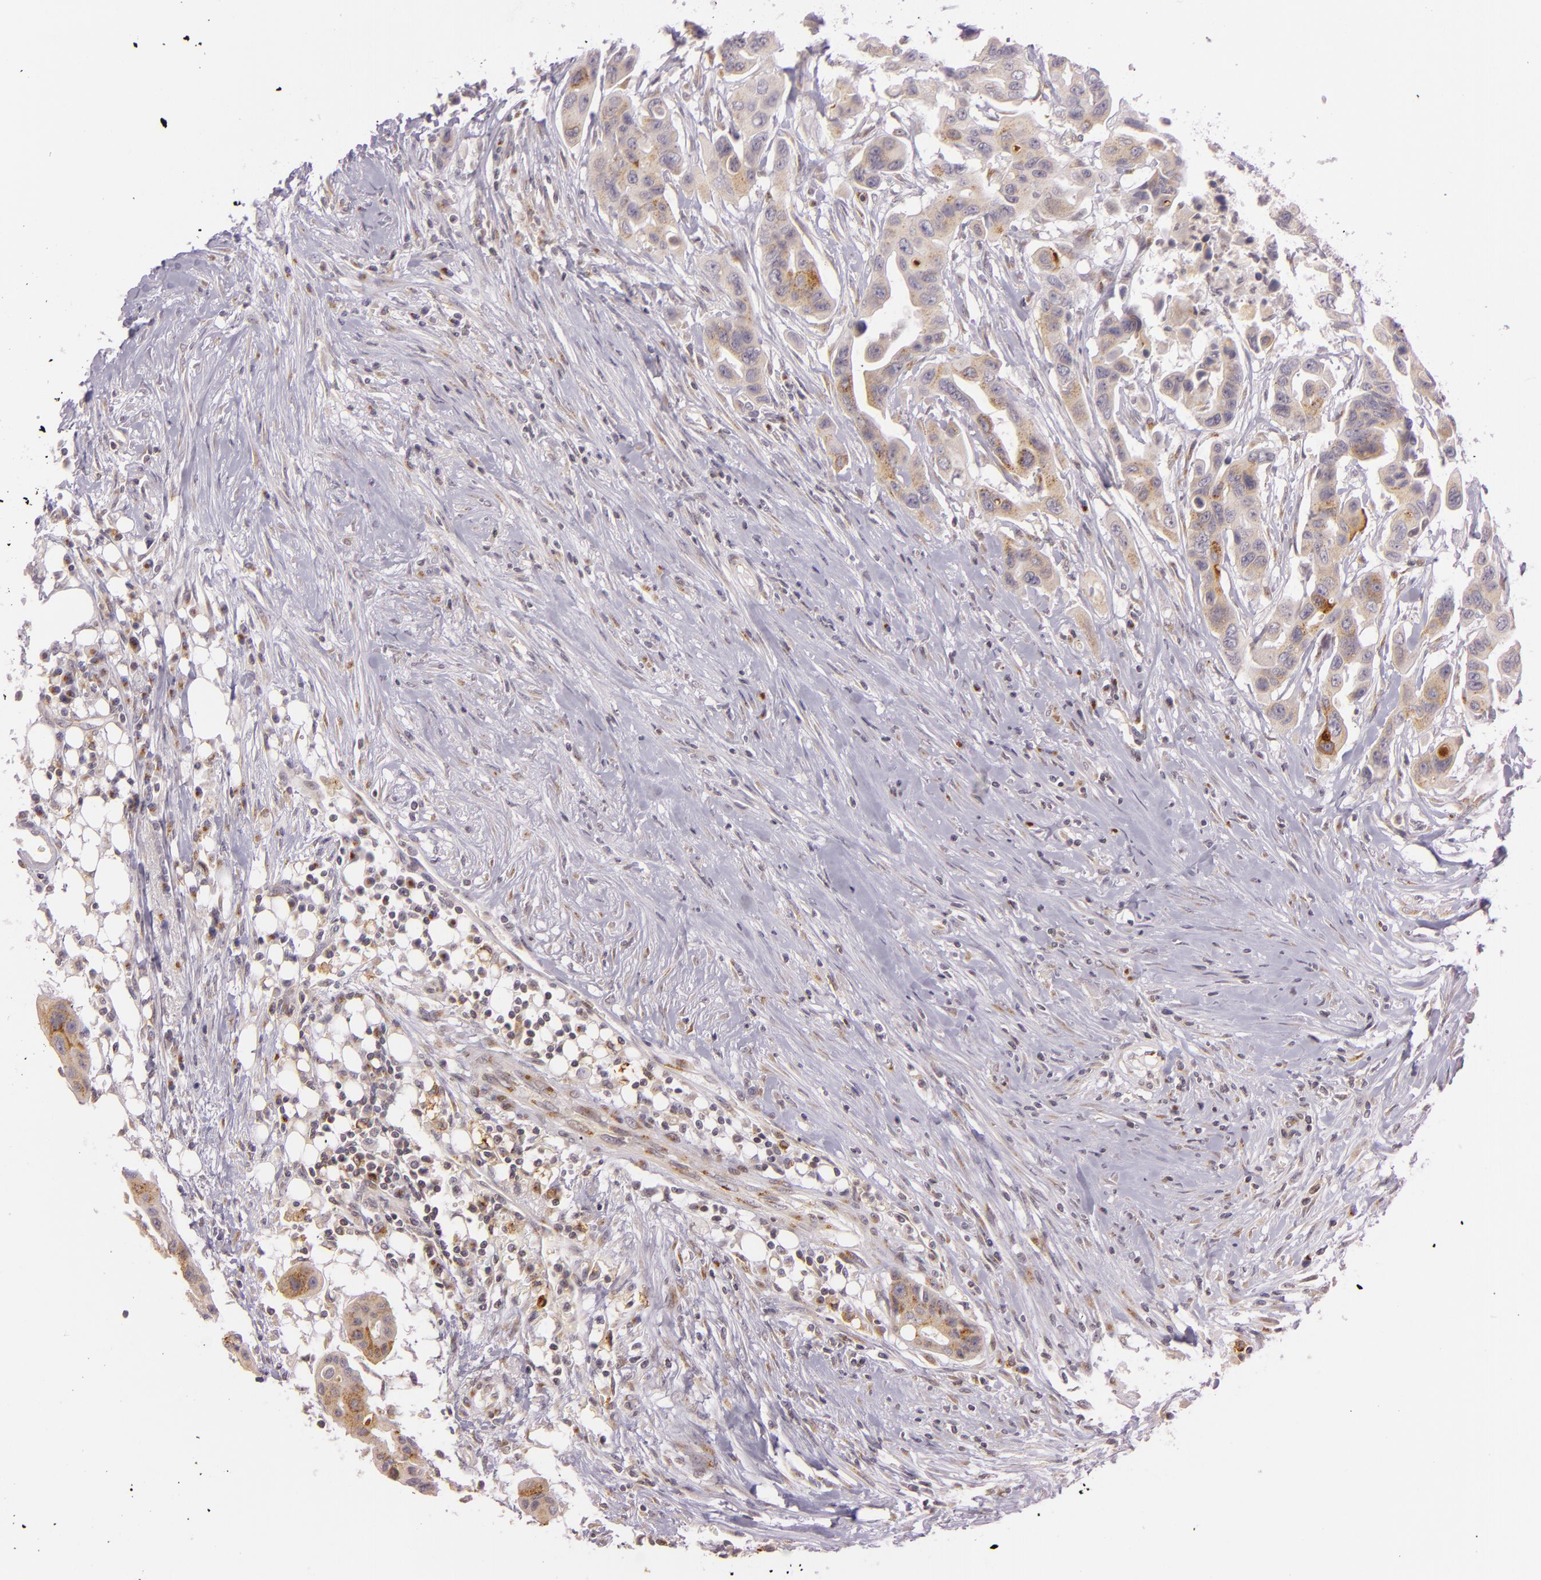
{"staining": {"intensity": "moderate", "quantity": ">75%", "location": "cytoplasmic/membranous"}, "tissue": "colorectal cancer", "cell_type": "Tumor cells", "image_type": "cancer", "snomed": [{"axis": "morphology", "description": "Adenocarcinoma, NOS"}, {"axis": "topography", "description": "Colon"}], "caption": "Colorectal adenocarcinoma stained with a protein marker displays moderate staining in tumor cells.", "gene": "LGMN", "patient": {"sex": "female", "age": 70}}